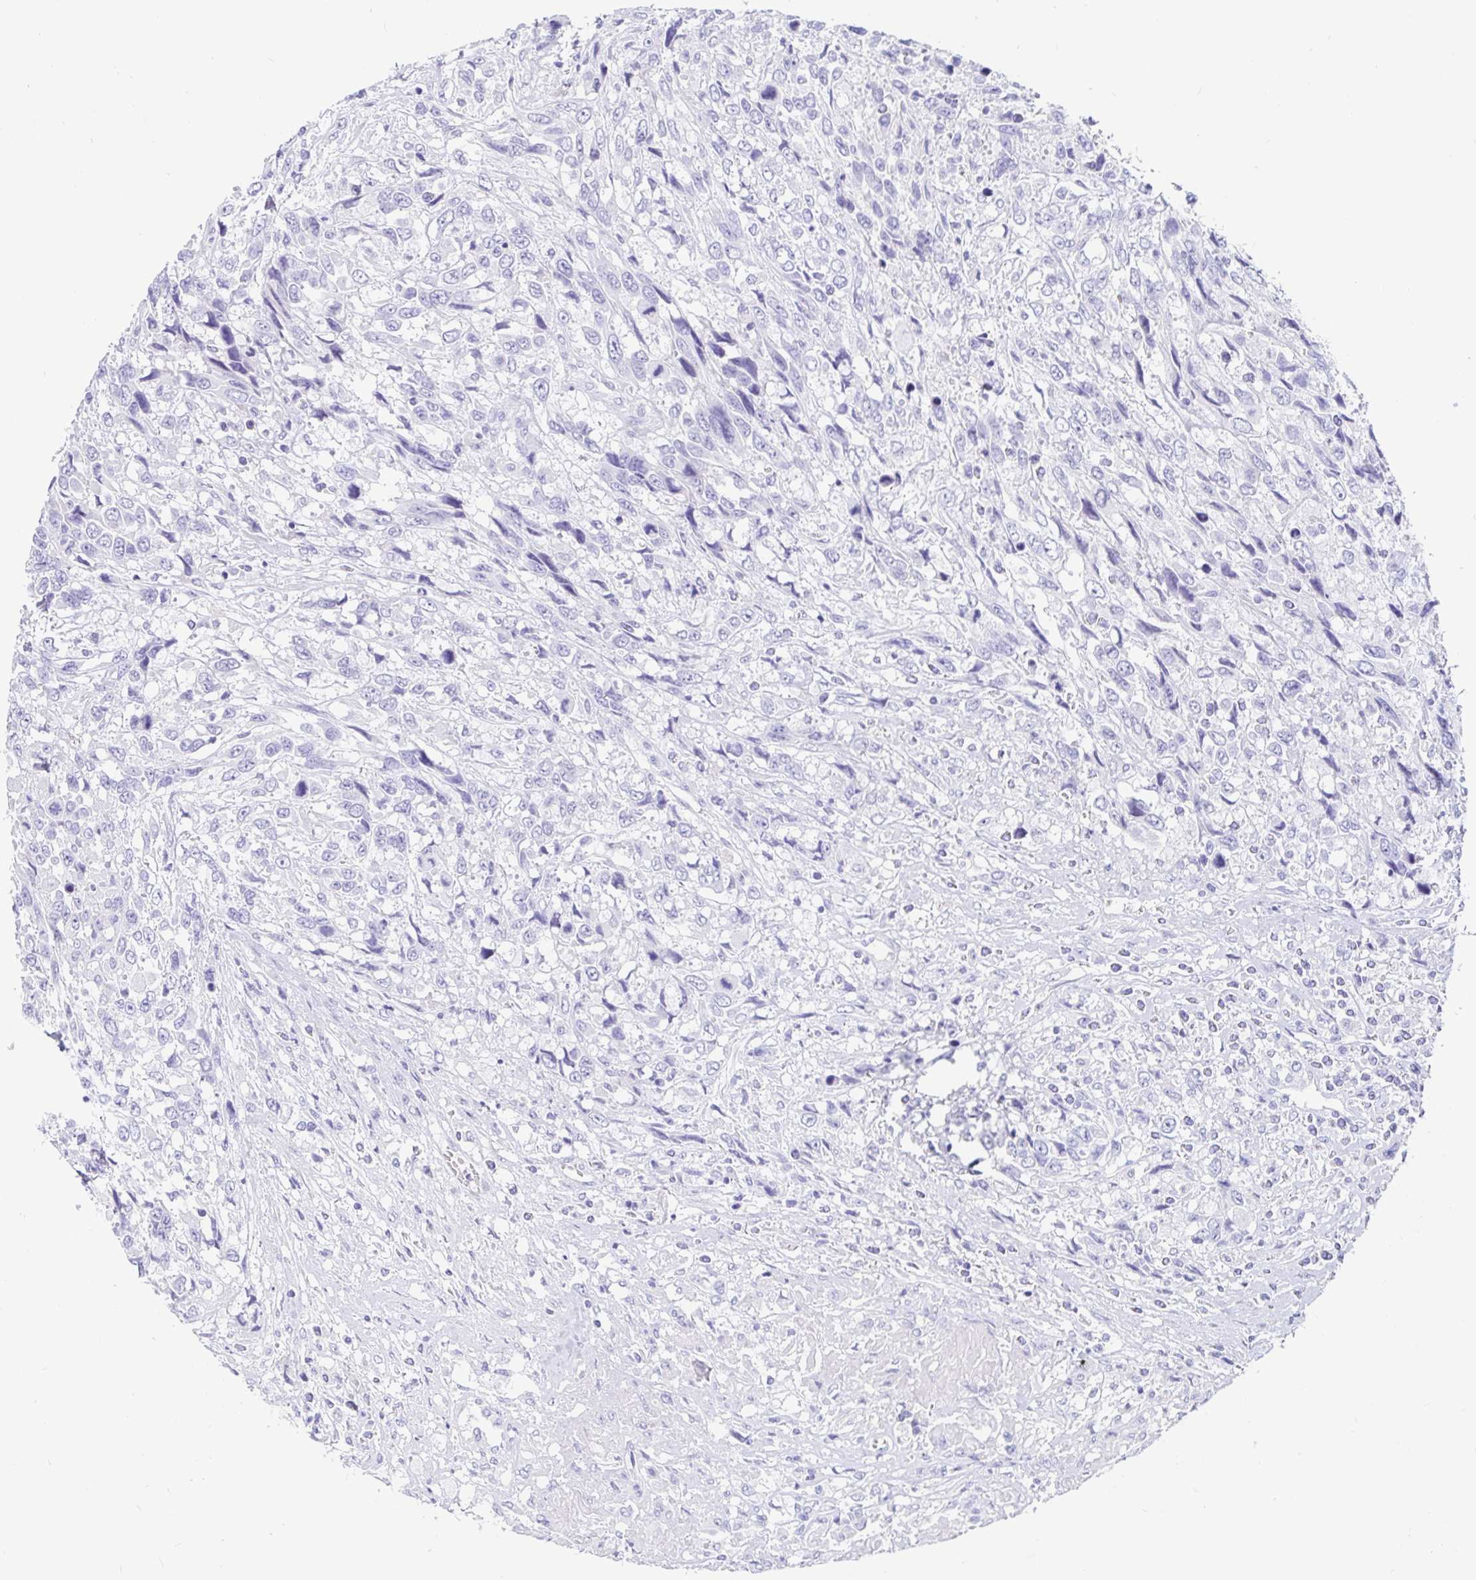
{"staining": {"intensity": "negative", "quantity": "none", "location": "none"}, "tissue": "urothelial cancer", "cell_type": "Tumor cells", "image_type": "cancer", "snomed": [{"axis": "morphology", "description": "Urothelial carcinoma, High grade"}, {"axis": "topography", "description": "Urinary bladder"}], "caption": "Immunohistochemical staining of urothelial cancer reveals no significant staining in tumor cells.", "gene": "ZPBP2", "patient": {"sex": "female", "age": 70}}